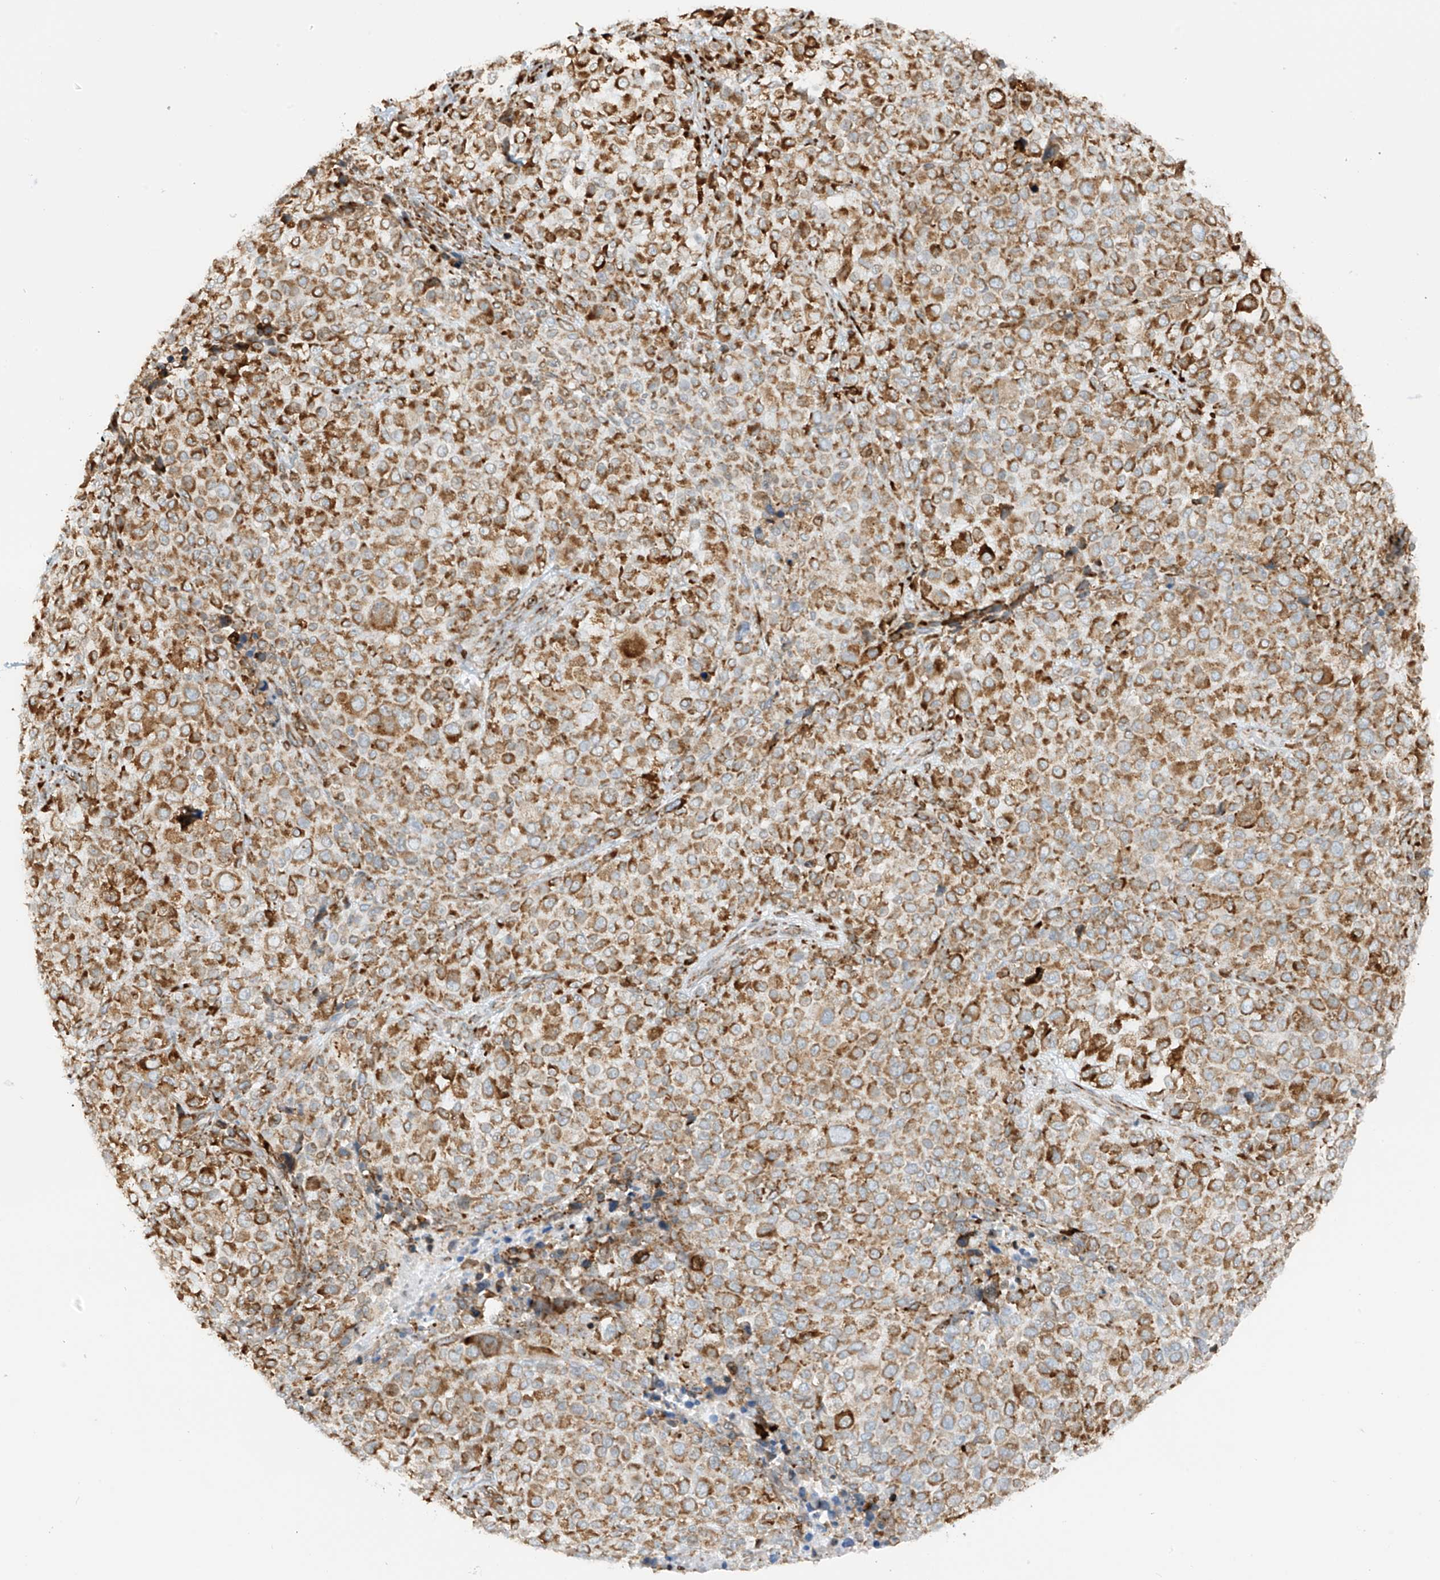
{"staining": {"intensity": "strong", "quantity": ">75%", "location": "cytoplasmic/membranous"}, "tissue": "melanoma", "cell_type": "Tumor cells", "image_type": "cancer", "snomed": [{"axis": "morphology", "description": "Malignant melanoma, NOS"}, {"axis": "topography", "description": "Skin of trunk"}], "caption": "Strong cytoplasmic/membranous staining is seen in about >75% of tumor cells in malignant melanoma.", "gene": "LRRC59", "patient": {"sex": "male", "age": 71}}